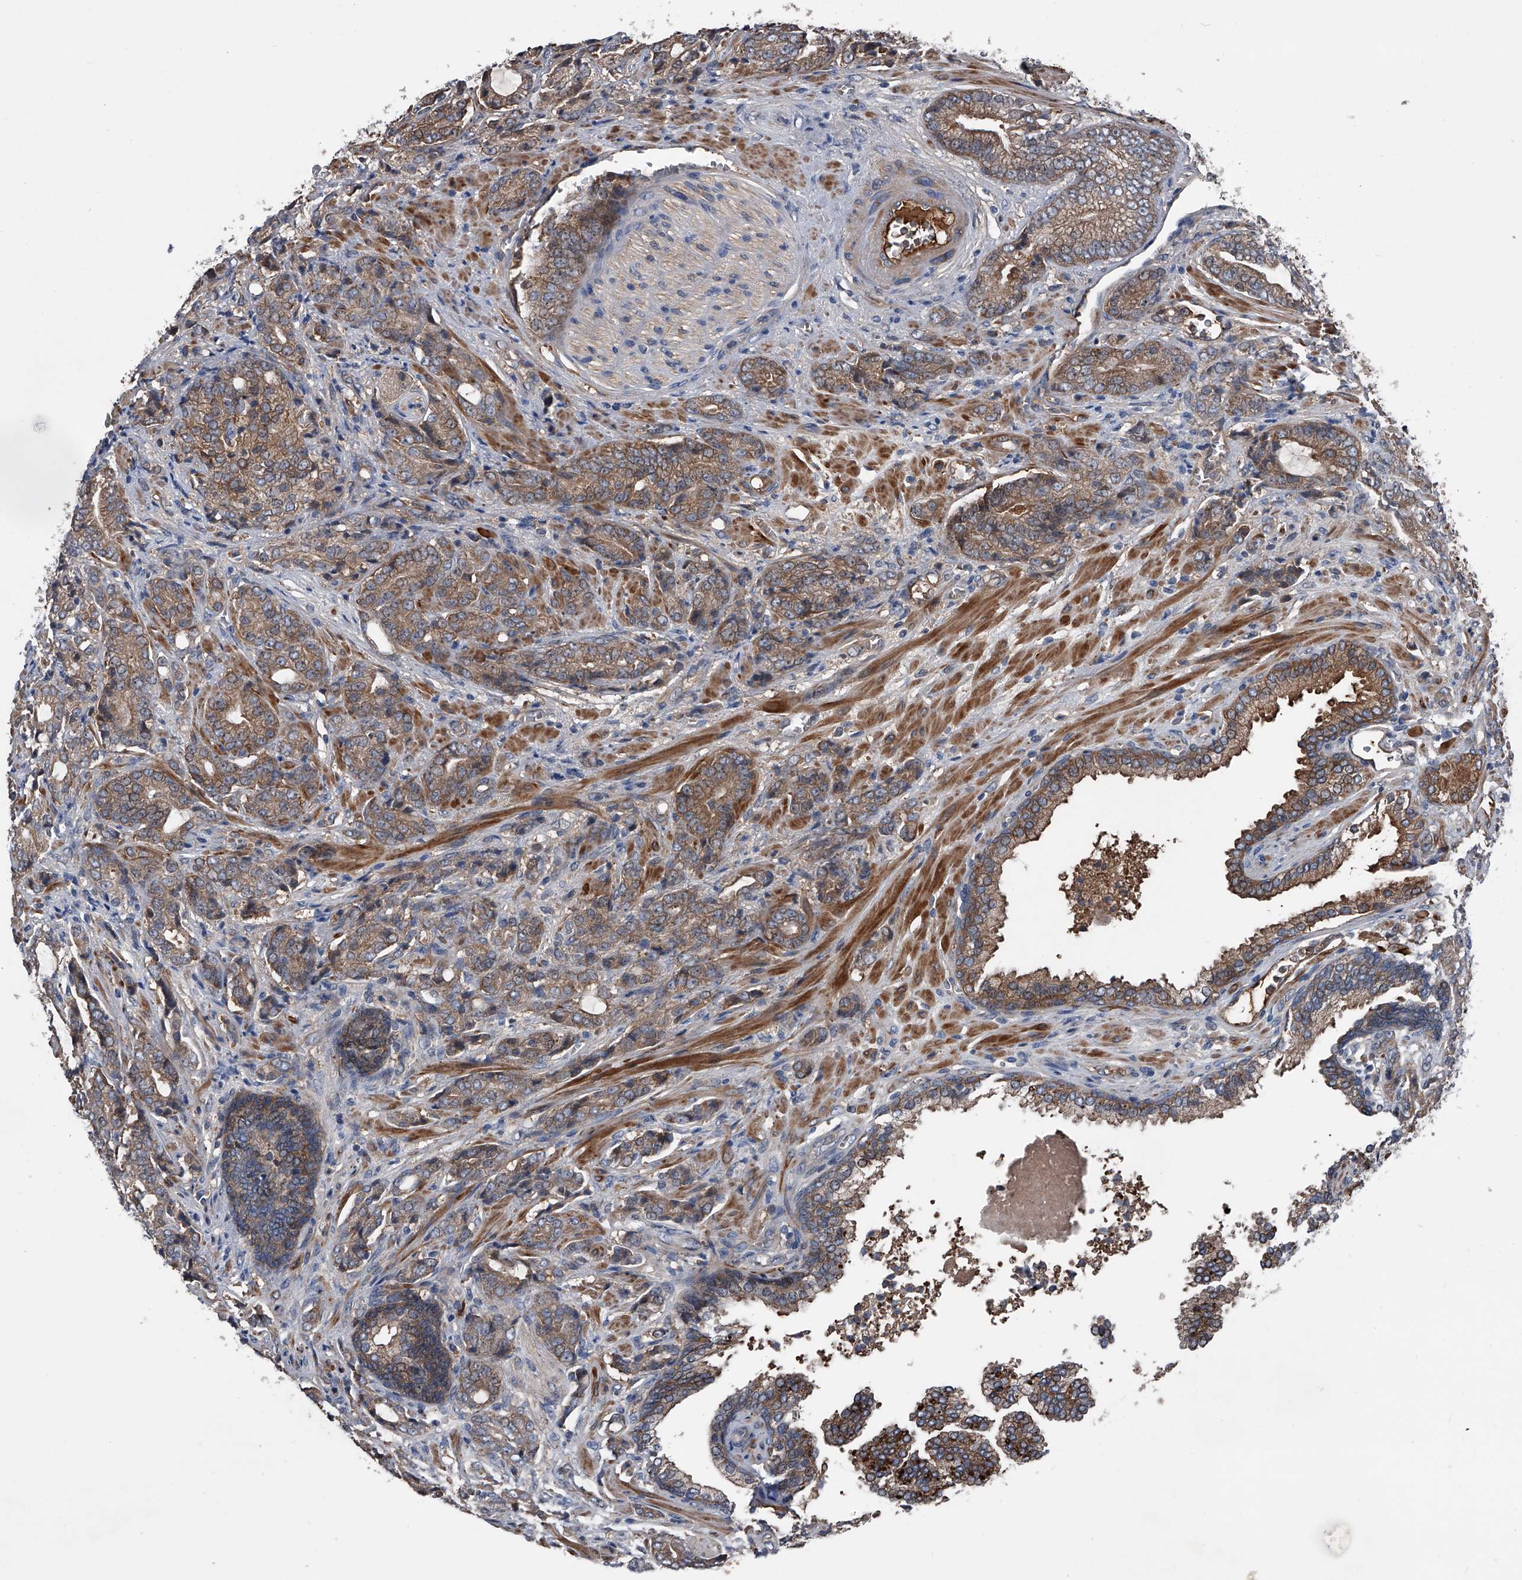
{"staining": {"intensity": "moderate", "quantity": ">75%", "location": "cytoplasmic/membranous"}, "tissue": "prostate cancer", "cell_type": "Tumor cells", "image_type": "cancer", "snomed": [{"axis": "morphology", "description": "Adenocarcinoma, High grade"}, {"axis": "topography", "description": "Prostate"}], "caption": "This is a photomicrograph of immunohistochemistry (IHC) staining of prostate cancer, which shows moderate positivity in the cytoplasmic/membranous of tumor cells.", "gene": "KIF13A", "patient": {"sex": "male", "age": 57}}